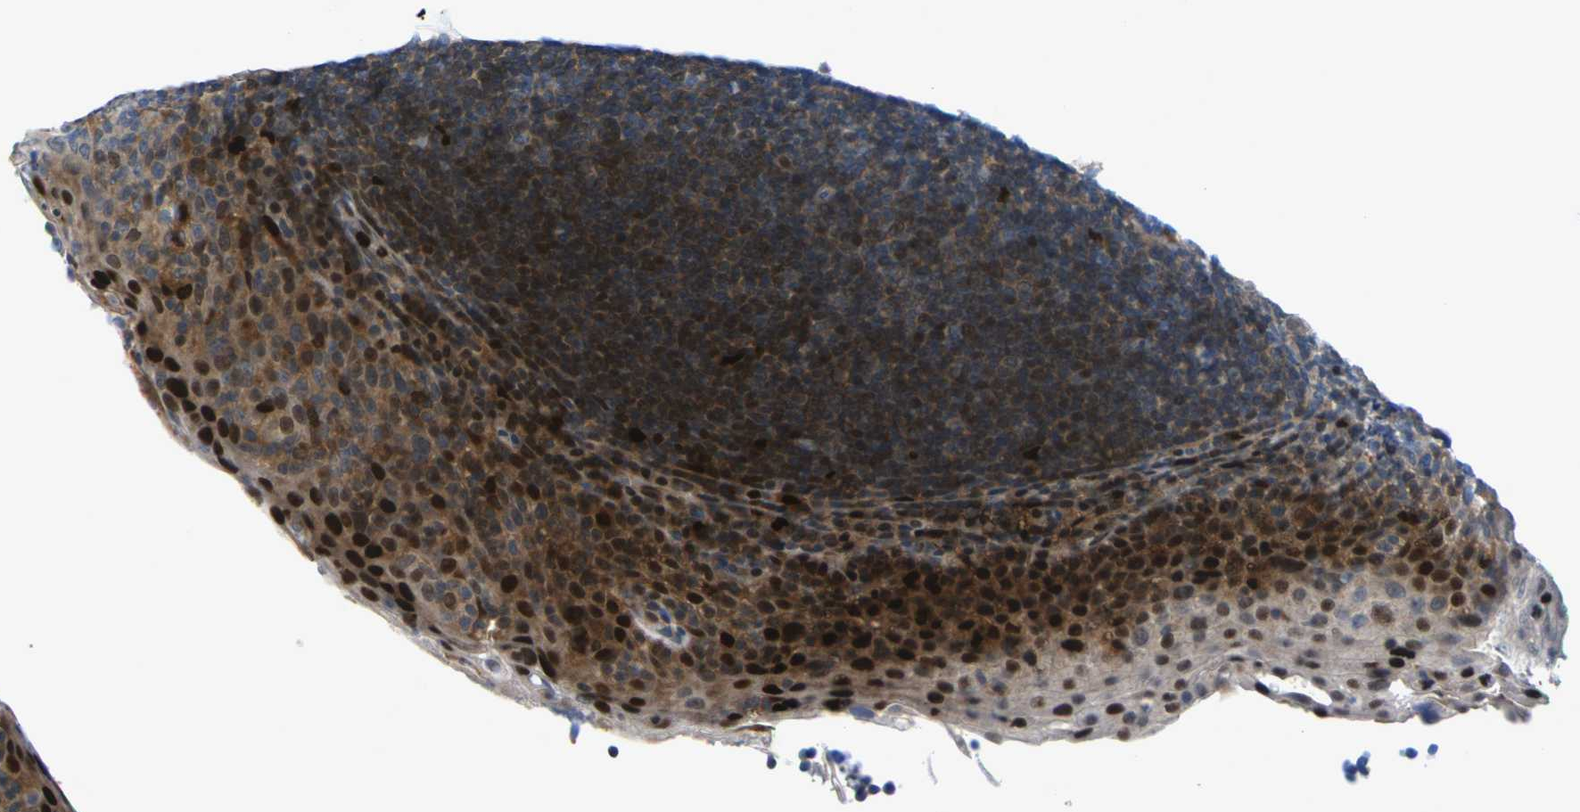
{"staining": {"intensity": "moderate", "quantity": "25%-75%", "location": "cytoplasmic/membranous,nuclear"}, "tissue": "tonsil", "cell_type": "Germinal center cells", "image_type": "normal", "snomed": [{"axis": "morphology", "description": "Normal tissue, NOS"}, {"axis": "topography", "description": "Tonsil"}], "caption": "Protein analysis of normal tonsil shows moderate cytoplasmic/membranous,nuclear expression in approximately 25%-75% of germinal center cells. (DAB (3,3'-diaminobenzidine) = brown stain, brightfield microscopy at high magnification).", "gene": "RPS6KA3", "patient": {"sex": "male", "age": 17}}